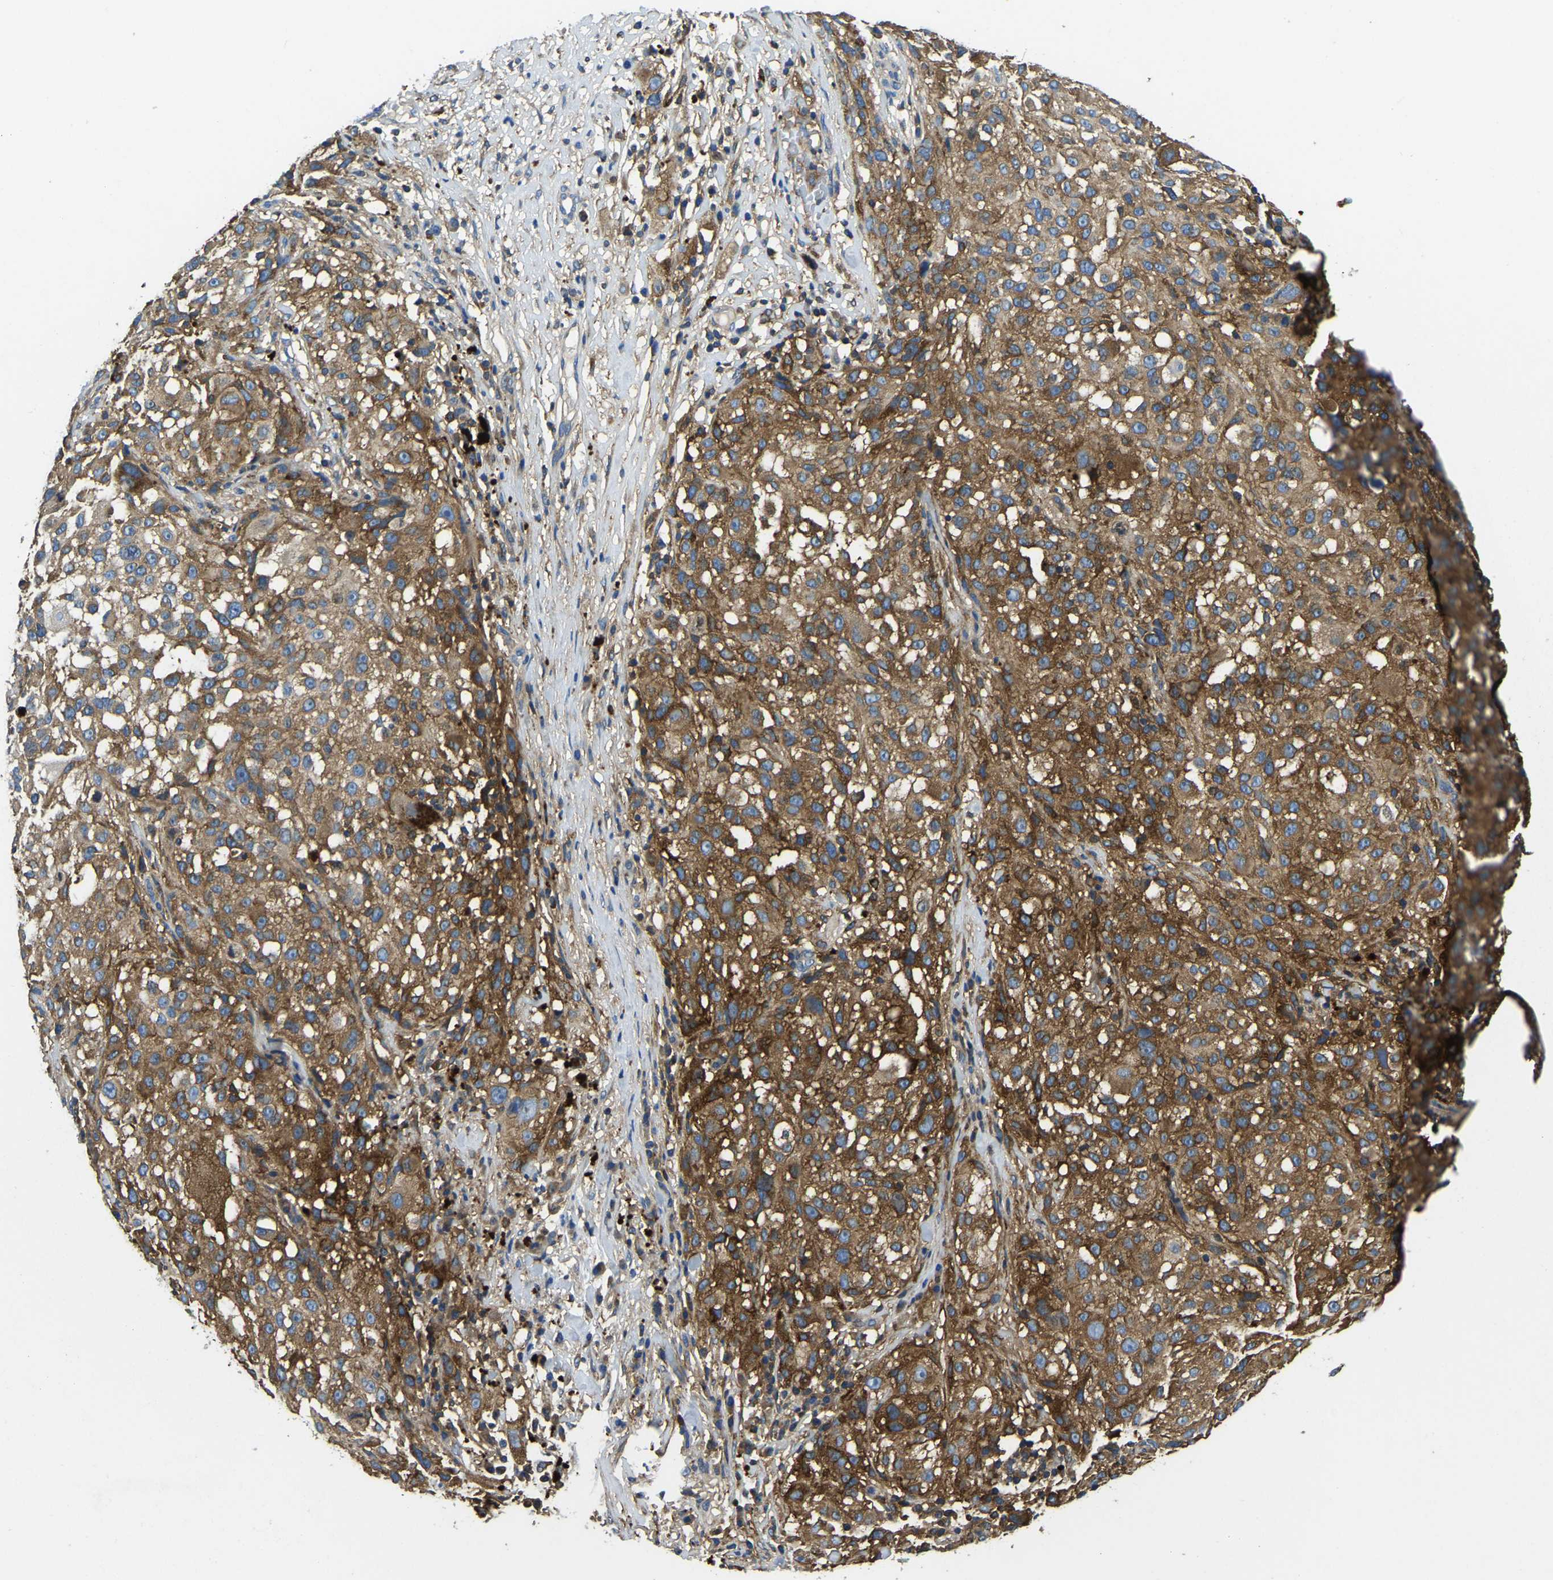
{"staining": {"intensity": "moderate", "quantity": ">75%", "location": "cytoplasmic/membranous"}, "tissue": "melanoma", "cell_type": "Tumor cells", "image_type": "cancer", "snomed": [{"axis": "morphology", "description": "Necrosis, NOS"}, {"axis": "morphology", "description": "Malignant melanoma, NOS"}, {"axis": "topography", "description": "Skin"}], "caption": "Human malignant melanoma stained for a protein (brown) demonstrates moderate cytoplasmic/membranous positive staining in approximately >75% of tumor cells.", "gene": "STAT2", "patient": {"sex": "female", "age": 87}}